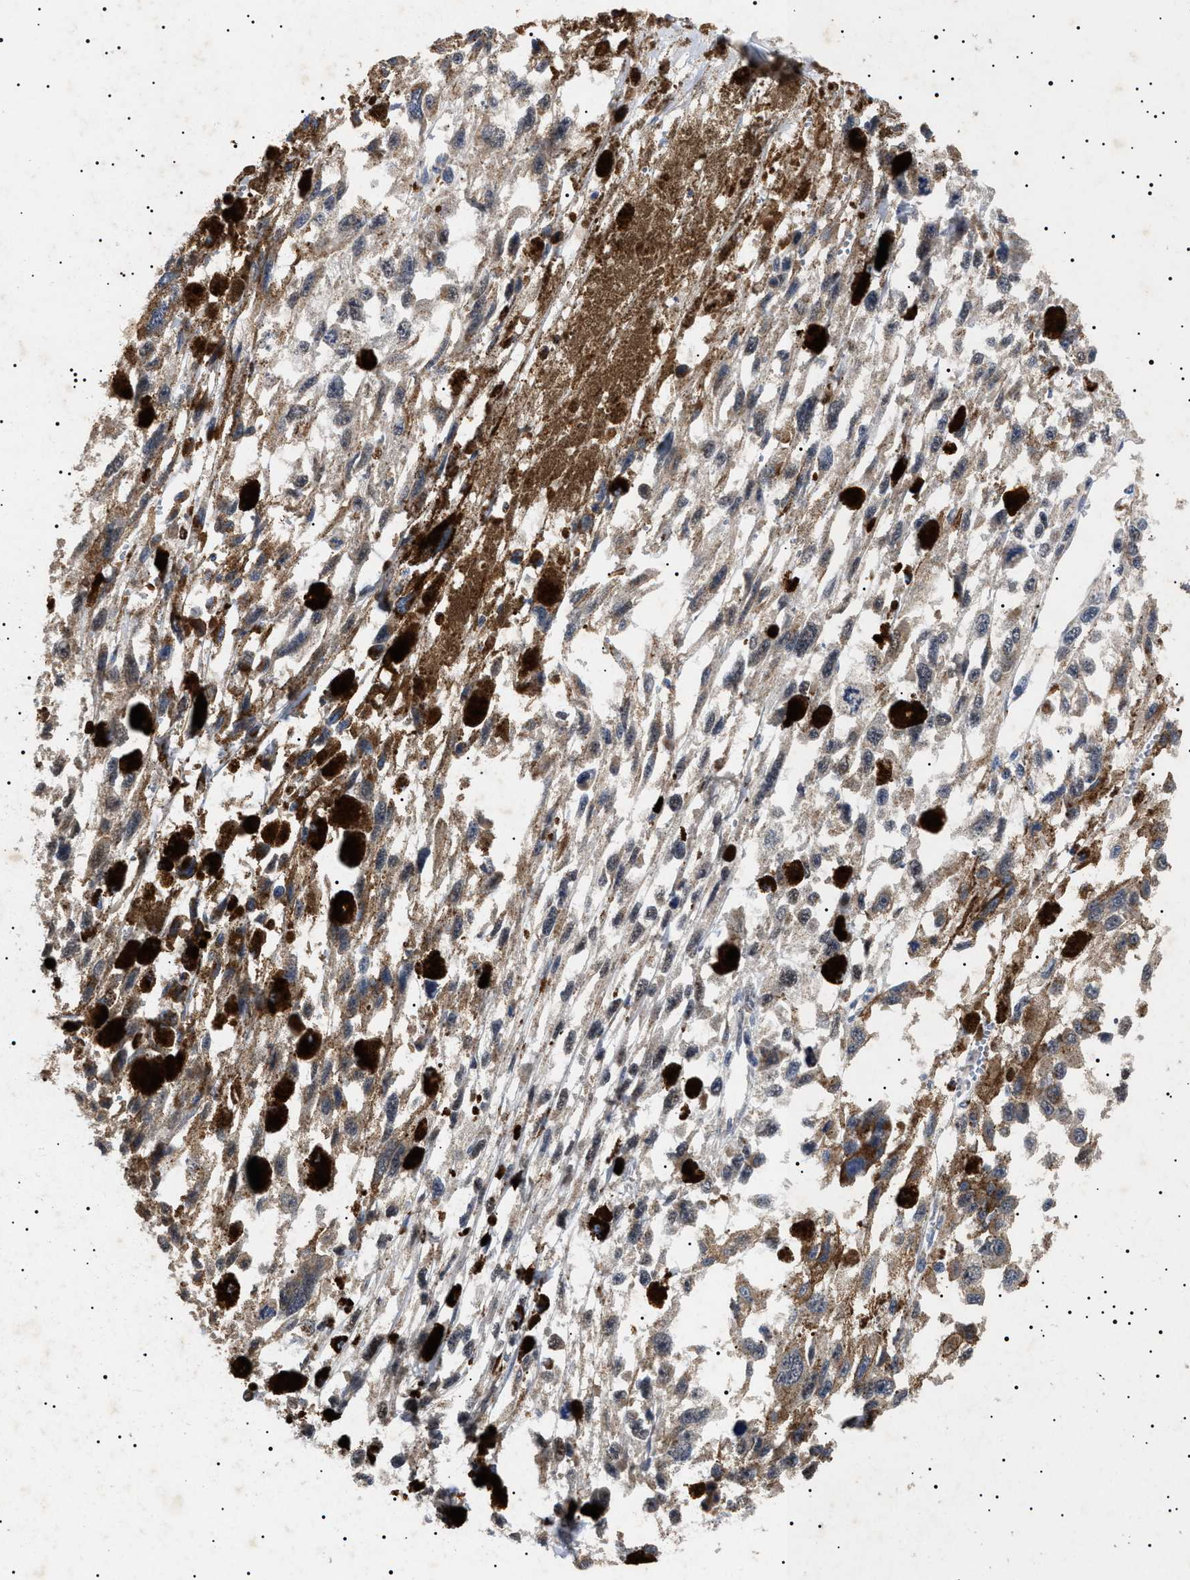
{"staining": {"intensity": "moderate", "quantity": "<25%", "location": "cytoplasmic/membranous"}, "tissue": "melanoma", "cell_type": "Tumor cells", "image_type": "cancer", "snomed": [{"axis": "morphology", "description": "Malignant melanoma, Metastatic site"}, {"axis": "topography", "description": "Lymph node"}], "caption": "IHC of malignant melanoma (metastatic site) exhibits low levels of moderate cytoplasmic/membranous staining in approximately <25% of tumor cells. Immunohistochemistry (ihc) stains the protein of interest in brown and the nuclei are stained blue.", "gene": "RAB34", "patient": {"sex": "male", "age": 59}}